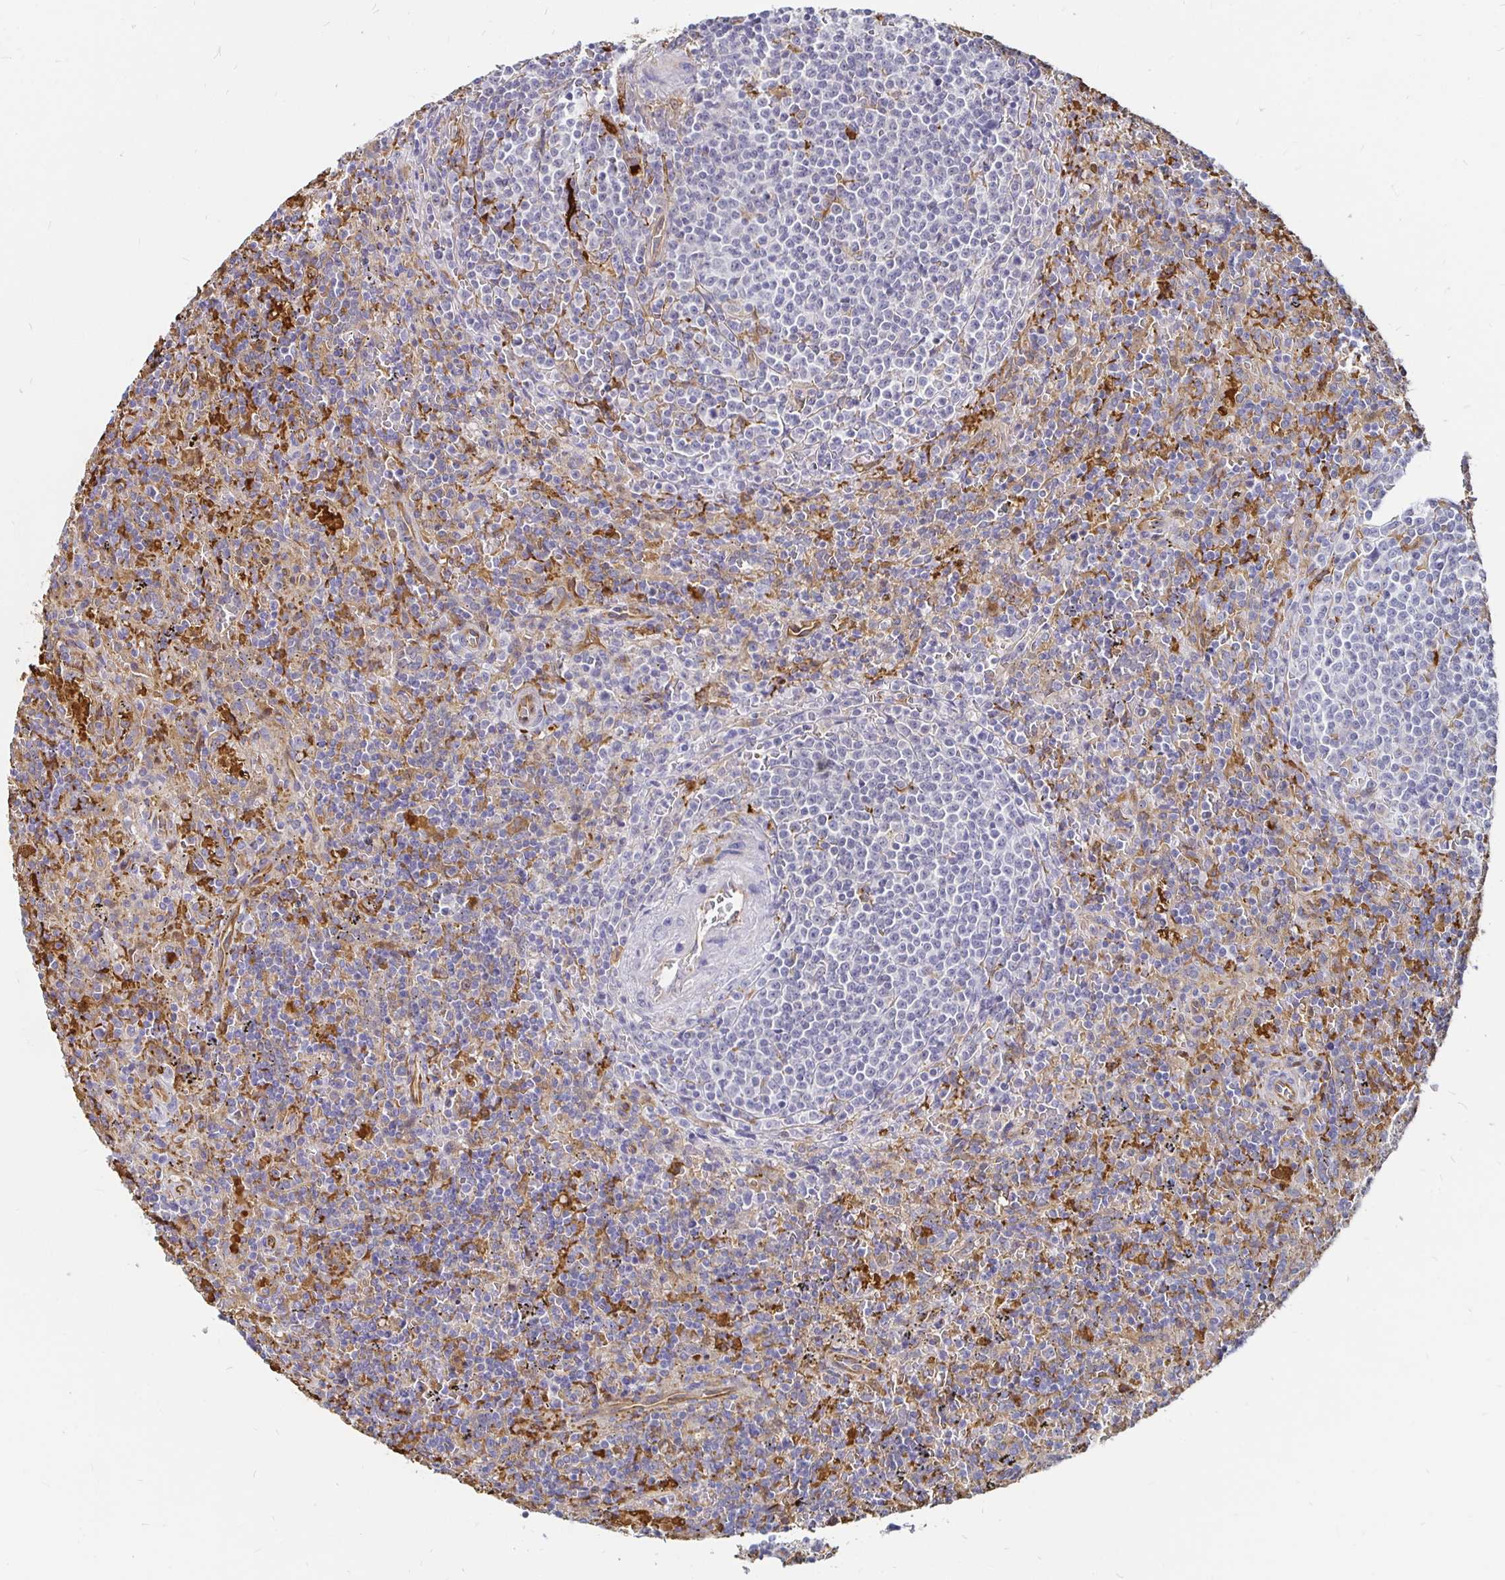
{"staining": {"intensity": "negative", "quantity": "none", "location": "none"}, "tissue": "lymphoma", "cell_type": "Tumor cells", "image_type": "cancer", "snomed": [{"axis": "morphology", "description": "Malignant lymphoma, non-Hodgkin's type, Low grade"}, {"axis": "topography", "description": "Spleen"}], "caption": "IHC histopathology image of neoplastic tissue: lymphoma stained with DAB (3,3'-diaminobenzidine) exhibits no significant protein expression in tumor cells. (DAB immunohistochemistry visualized using brightfield microscopy, high magnification).", "gene": "CCDC85A", "patient": {"sex": "male", "age": 67}}